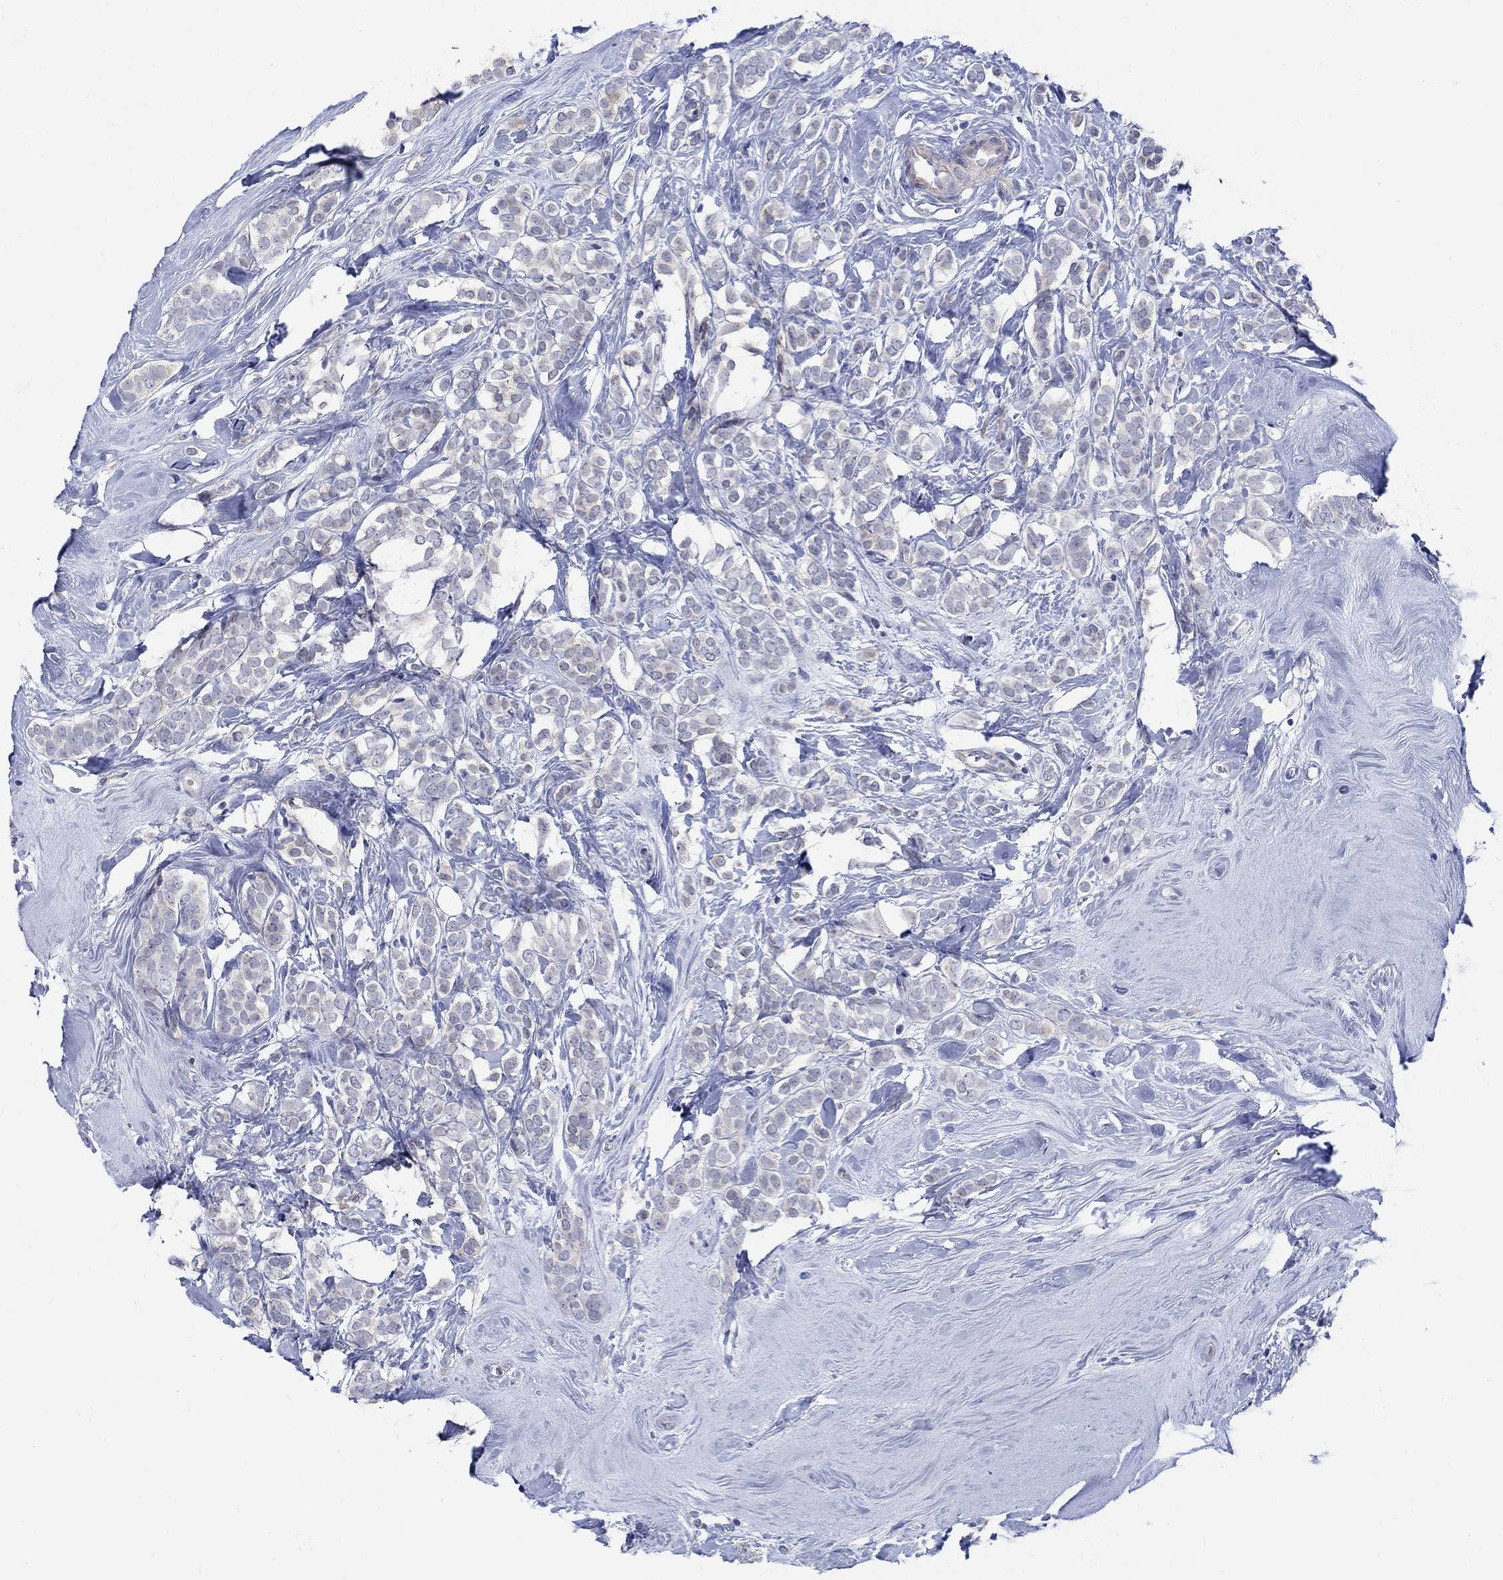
{"staining": {"intensity": "negative", "quantity": "none", "location": "none"}, "tissue": "breast cancer", "cell_type": "Tumor cells", "image_type": "cancer", "snomed": [{"axis": "morphology", "description": "Lobular carcinoma"}, {"axis": "topography", "description": "Breast"}], "caption": "An image of human breast cancer (lobular carcinoma) is negative for staining in tumor cells.", "gene": "KRT222", "patient": {"sex": "female", "age": 49}}